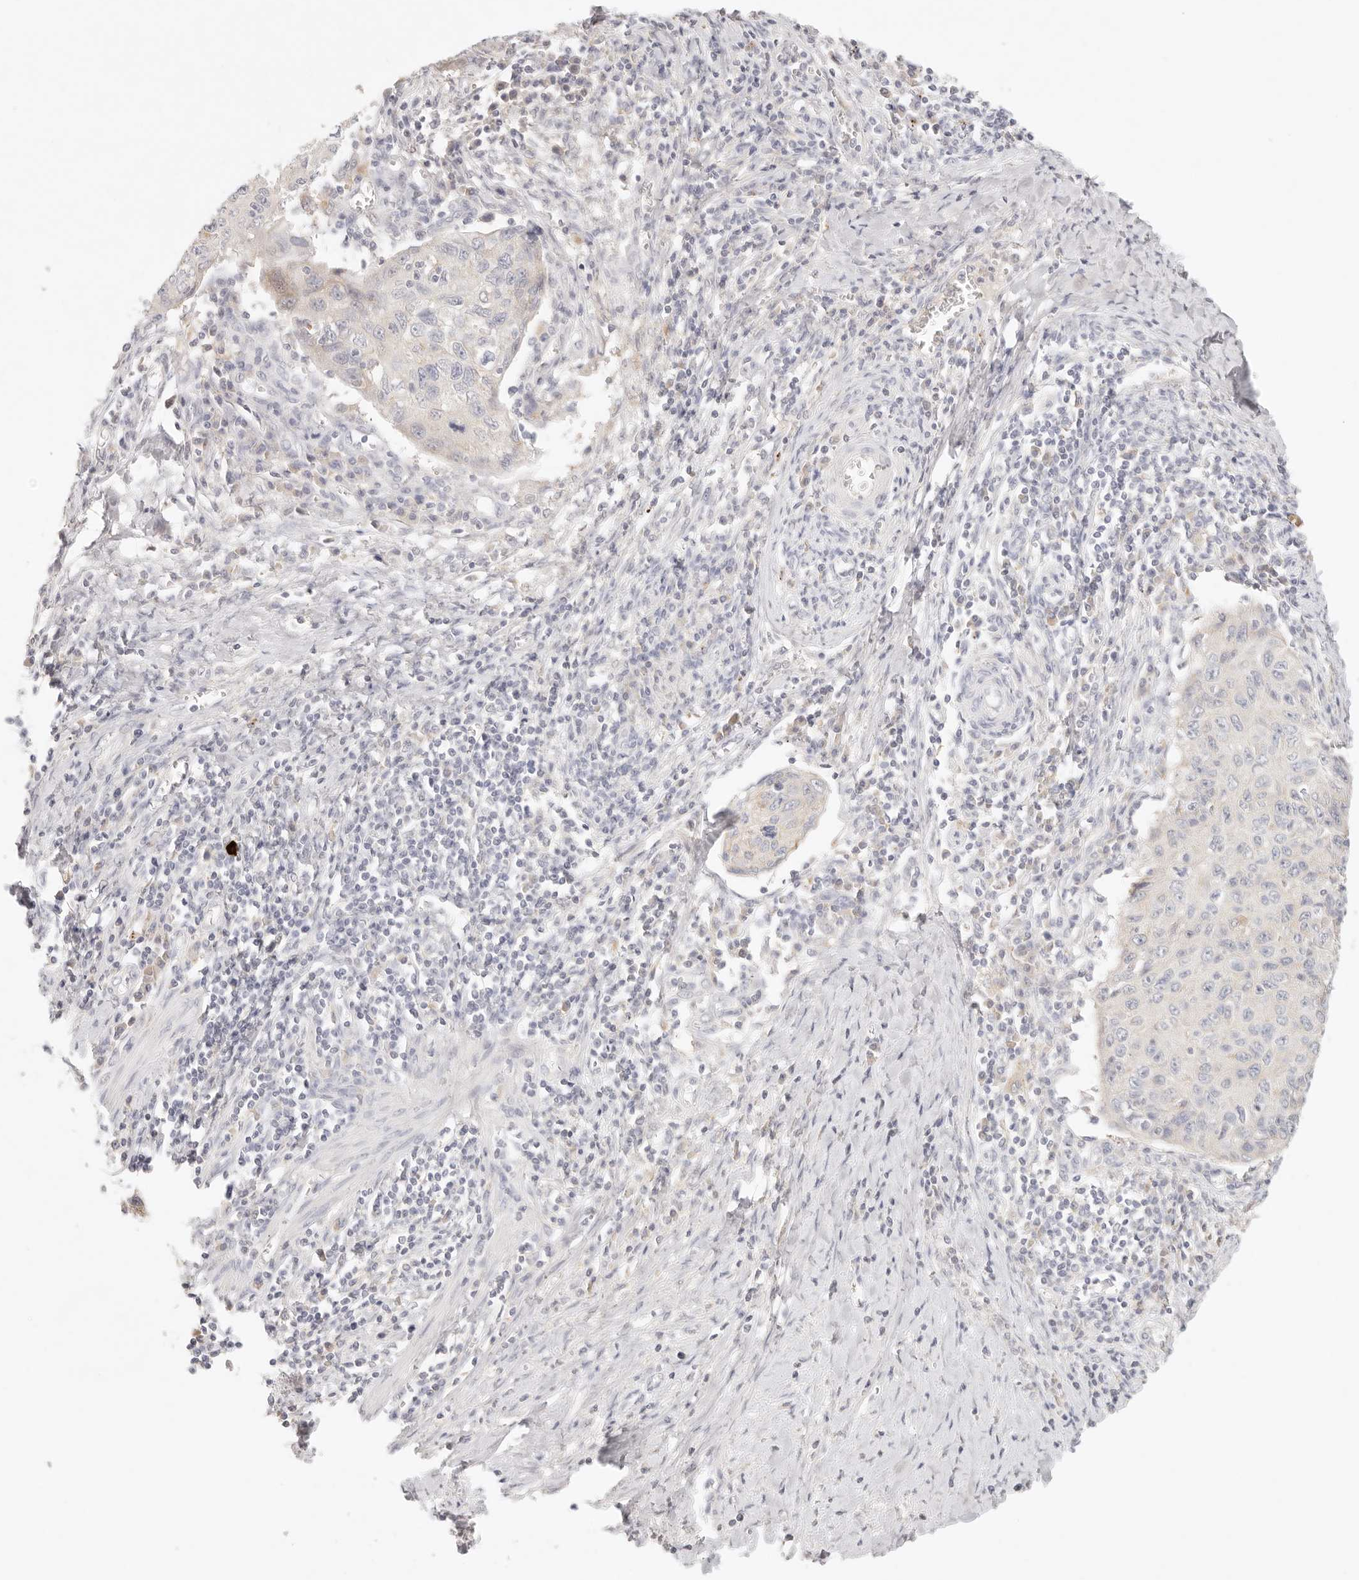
{"staining": {"intensity": "negative", "quantity": "none", "location": "none"}, "tissue": "cervical cancer", "cell_type": "Tumor cells", "image_type": "cancer", "snomed": [{"axis": "morphology", "description": "Squamous cell carcinoma, NOS"}, {"axis": "topography", "description": "Cervix"}], "caption": "High power microscopy image of an IHC histopathology image of cervical cancer, revealing no significant positivity in tumor cells. Brightfield microscopy of IHC stained with DAB (3,3'-diaminobenzidine) (brown) and hematoxylin (blue), captured at high magnification.", "gene": "CEP120", "patient": {"sex": "female", "age": 53}}